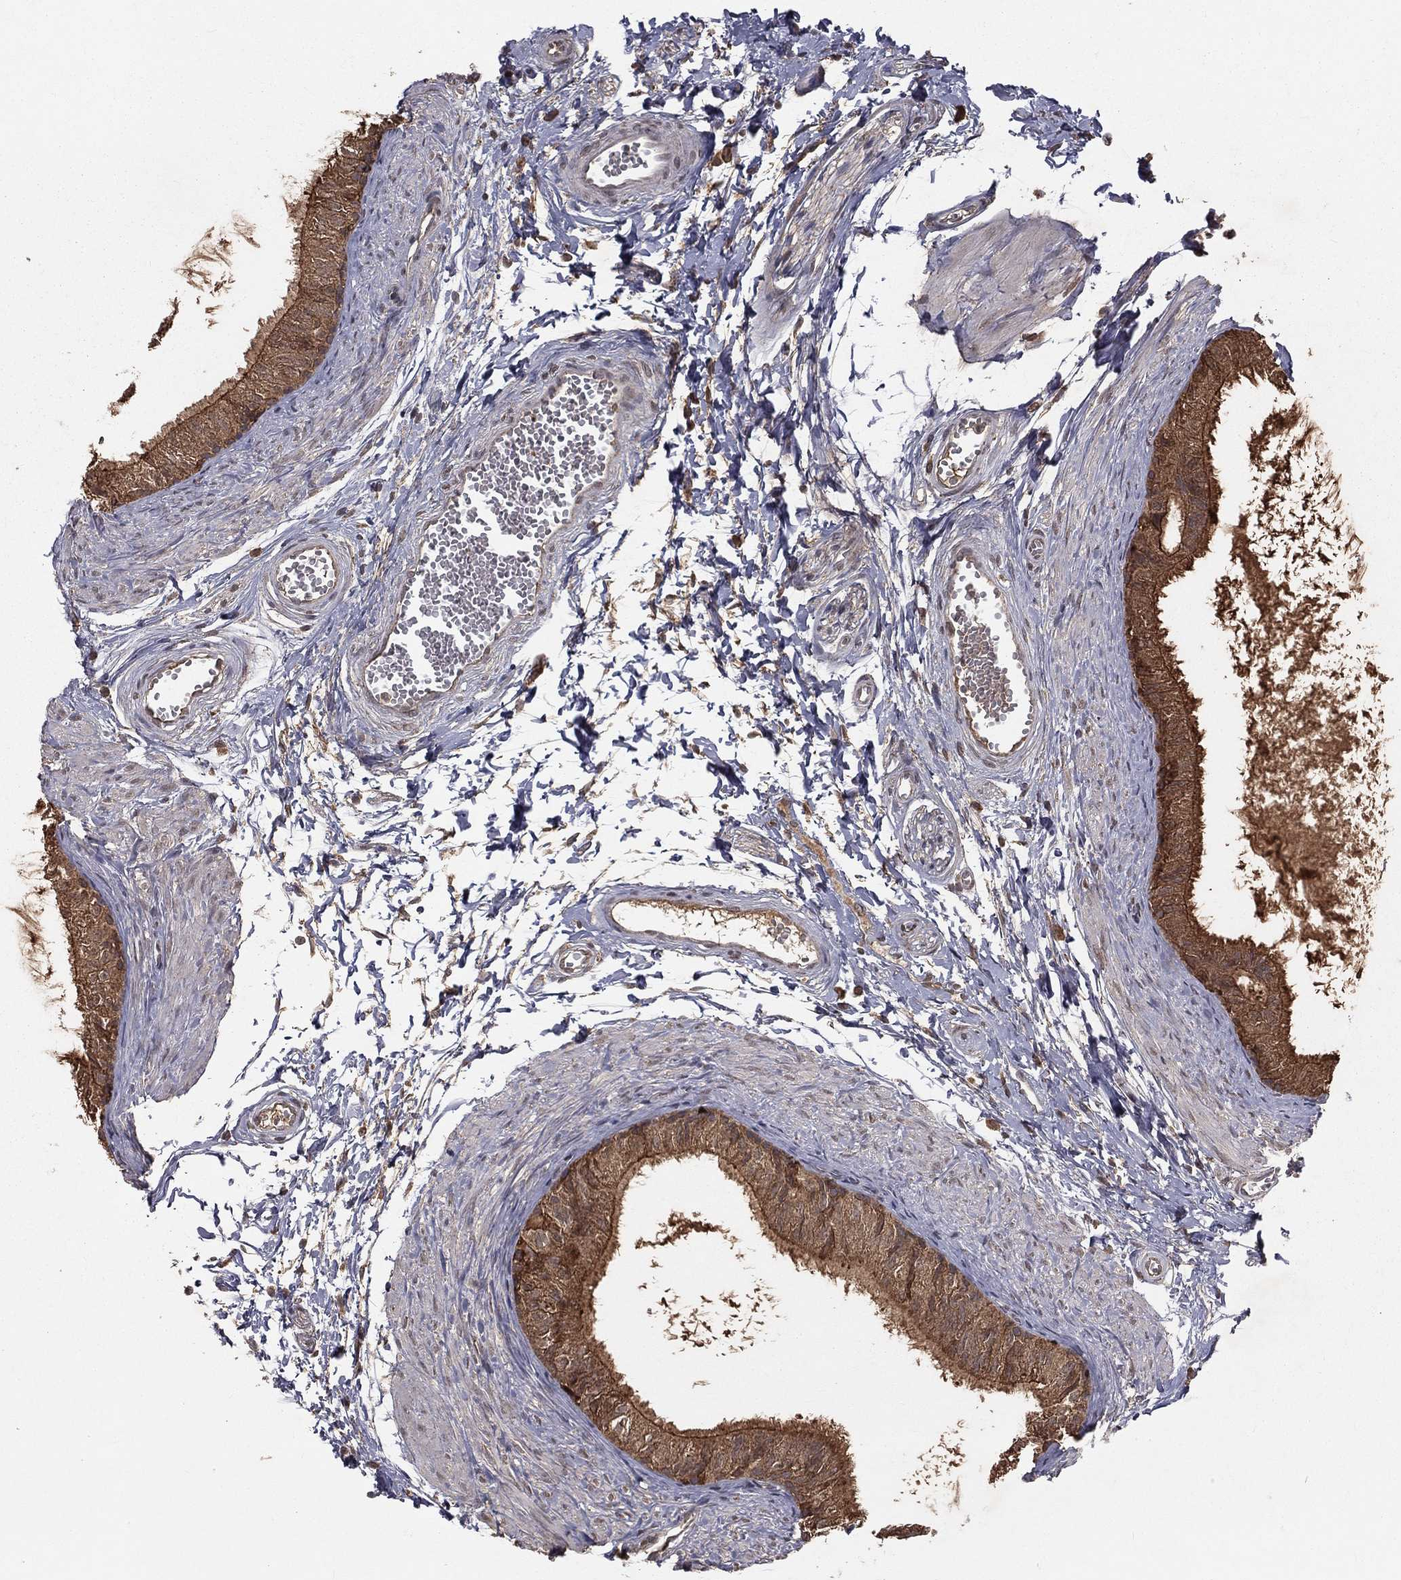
{"staining": {"intensity": "moderate", "quantity": ">75%", "location": "cytoplasmic/membranous"}, "tissue": "epididymis", "cell_type": "Glandular cells", "image_type": "normal", "snomed": [{"axis": "morphology", "description": "Normal tissue, NOS"}, {"axis": "topography", "description": "Epididymis"}], "caption": "Immunohistochemical staining of benign epididymis reveals >75% levels of moderate cytoplasmic/membranous protein expression in about >75% of glandular cells.", "gene": "ZDHHC15", "patient": {"sex": "male", "age": 22}}